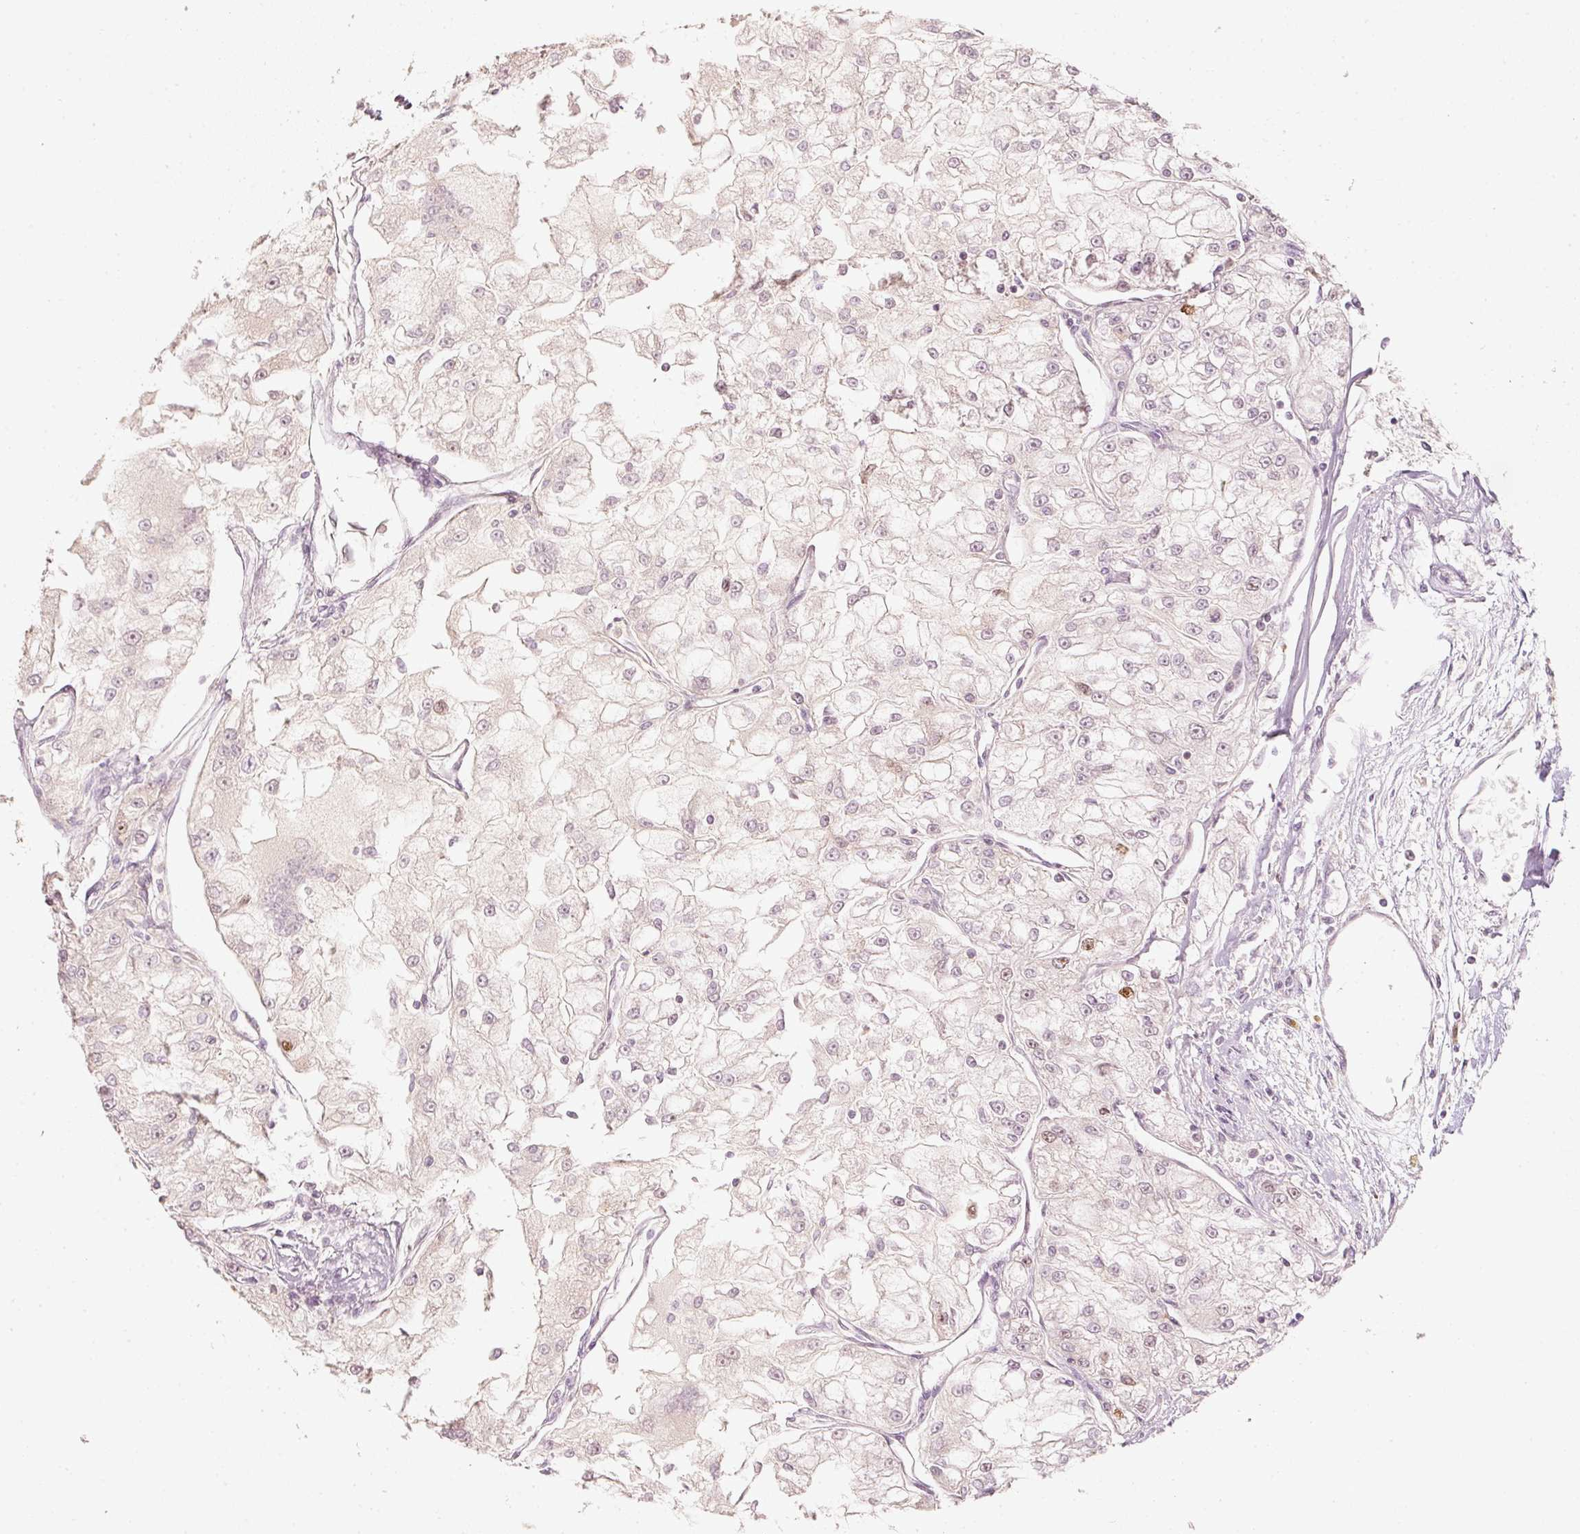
{"staining": {"intensity": "moderate", "quantity": "<25%", "location": "nuclear"}, "tissue": "renal cancer", "cell_type": "Tumor cells", "image_type": "cancer", "snomed": [{"axis": "morphology", "description": "Adenocarcinoma, NOS"}, {"axis": "topography", "description": "Kidney"}], "caption": "Adenocarcinoma (renal) stained with IHC displays moderate nuclear staining in approximately <25% of tumor cells.", "gene": "TREX2", "patient": {"sex": "female", "age": 72}}